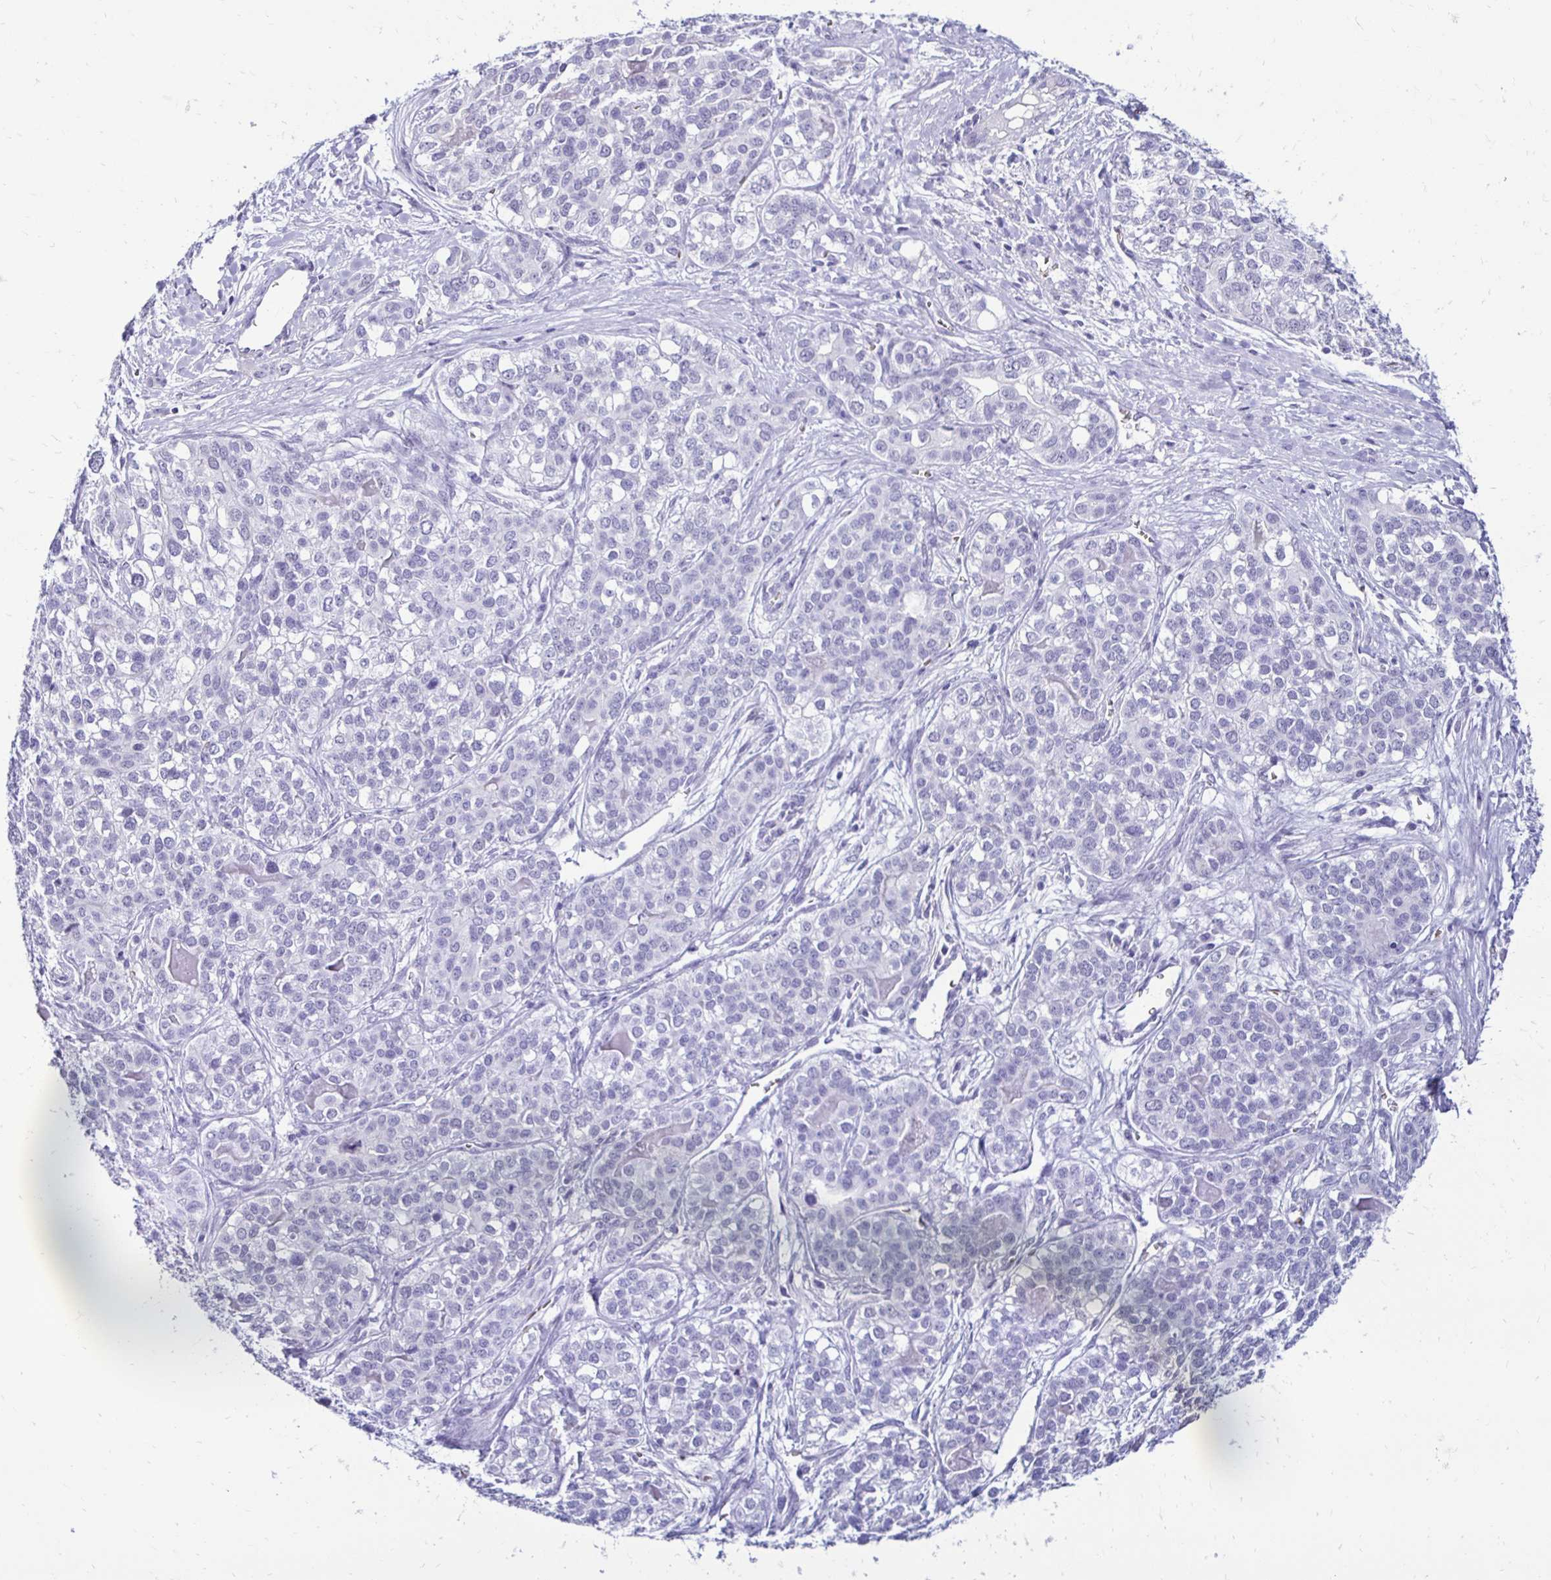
{"staining": {"intensity": "negative", "quantity": "none", "location": "none"}, "tissue": "liver cancer", "cell_type": "Tumor cells", "image_type": "cancer", "snomed": [{"axis": "morphology", "description": "Cholangiocarcinoma"}, {"axis": "topography", "description": "Liver"}], "caption": "High magnification brightfield microscopy of cholangiocarcinoma (liver) stained with DAB (brown) and counterstained with hematoxylin (blue): tumor cells show no significant expression.", "gene": "RHBDL3", "patient": {"sex": "male", "age": 56}}